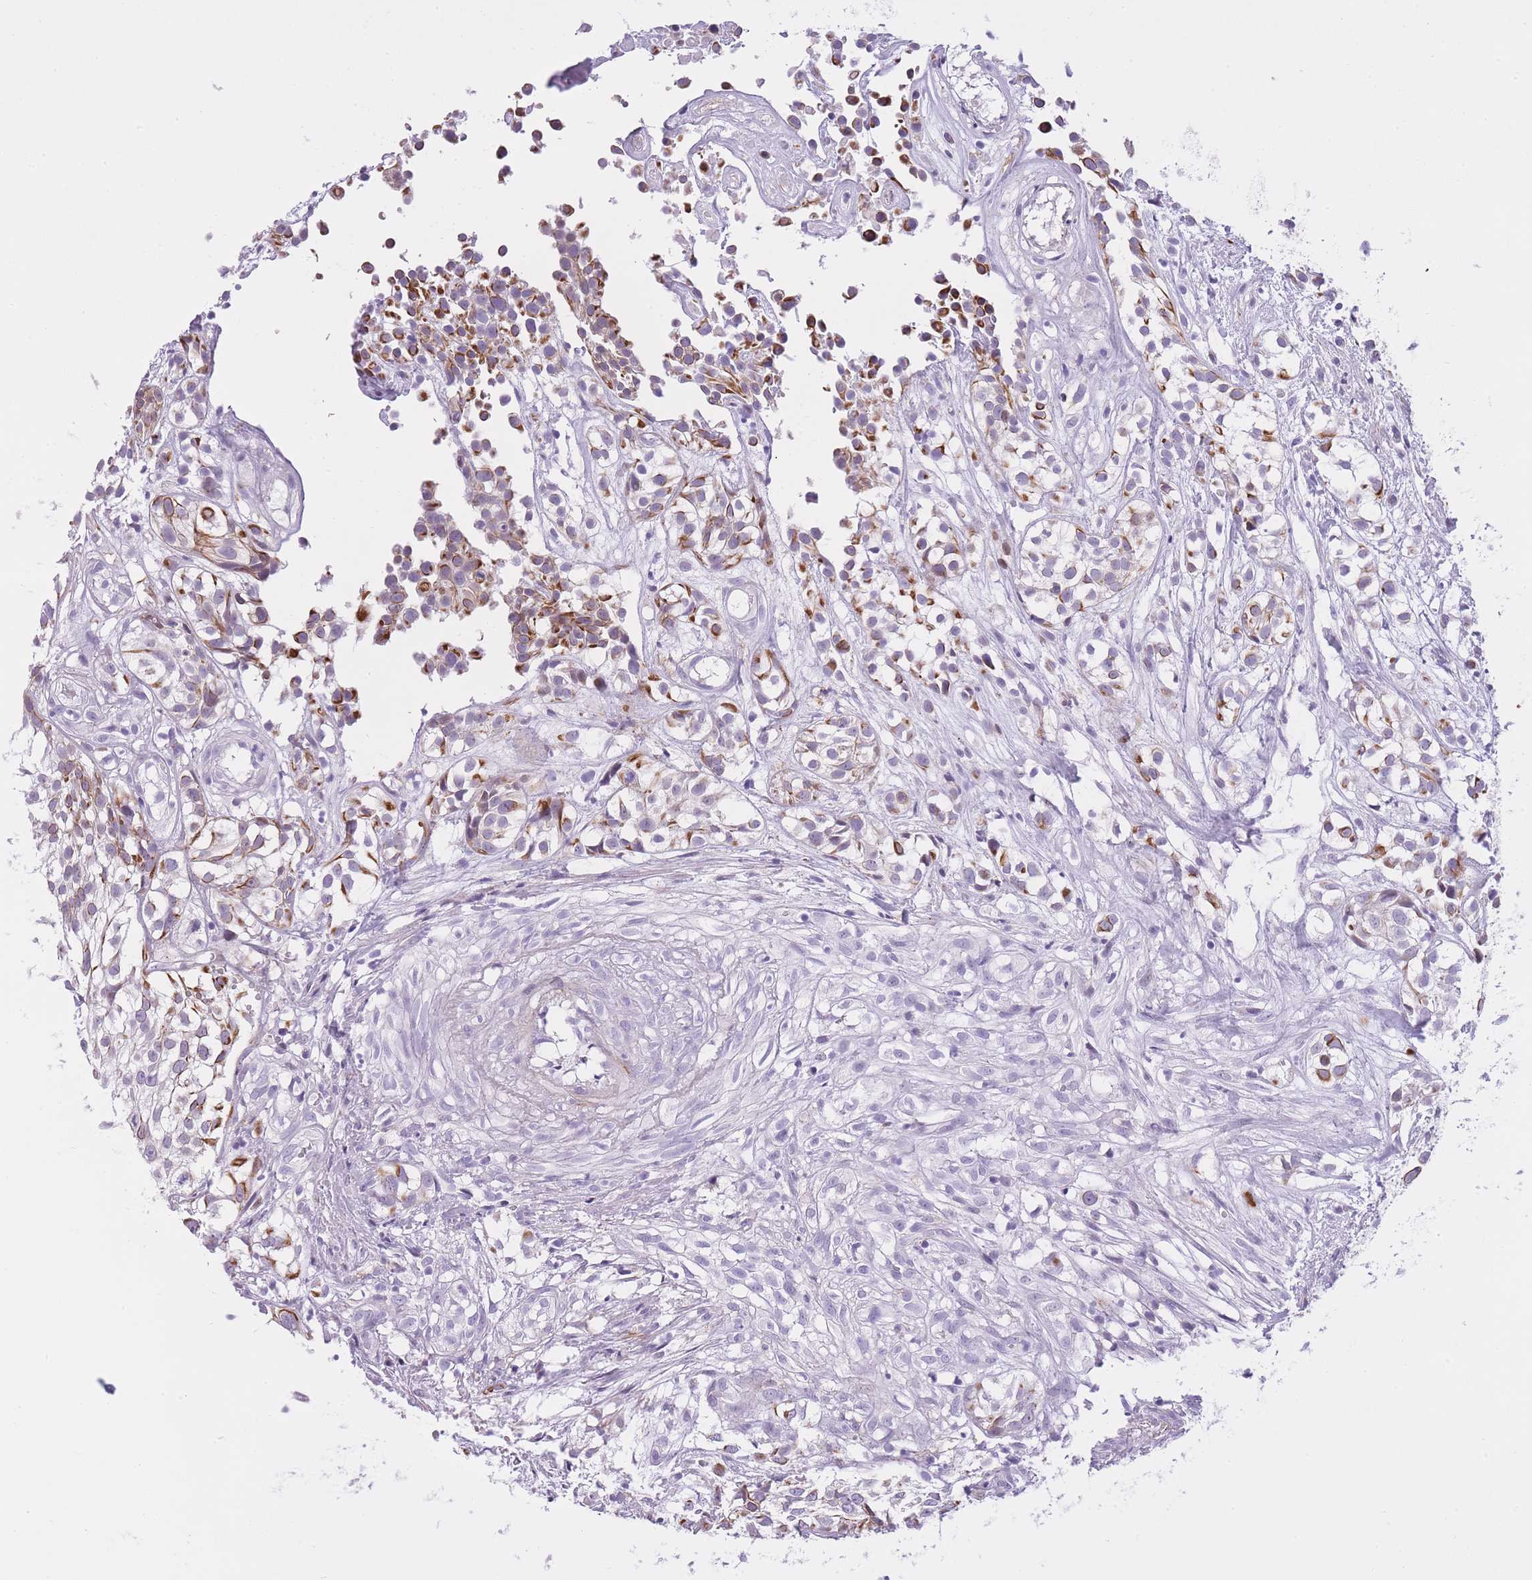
{"staining": {"intensity": "strong", "quantity": "25%-75%", "location": "cytoplasmic/membranous"}, "tissue": "urothelial cancer", "cell_type": "Tumor cells", "image_type": "cancer", "snomed": [{"axis": "morphology", "description": "Urothelial carcinoma, High grade"}, {"axis": "topography", "description": "Urinary bladder"}], "caption": "Tumor cells exhibit high levels of strong cytoplasmic/membranous staining in about 25%-75% of cells in high-grade urothelial carcinoma.", "gene": "RADX", "patient": {"sex": "male", "age": 56}}